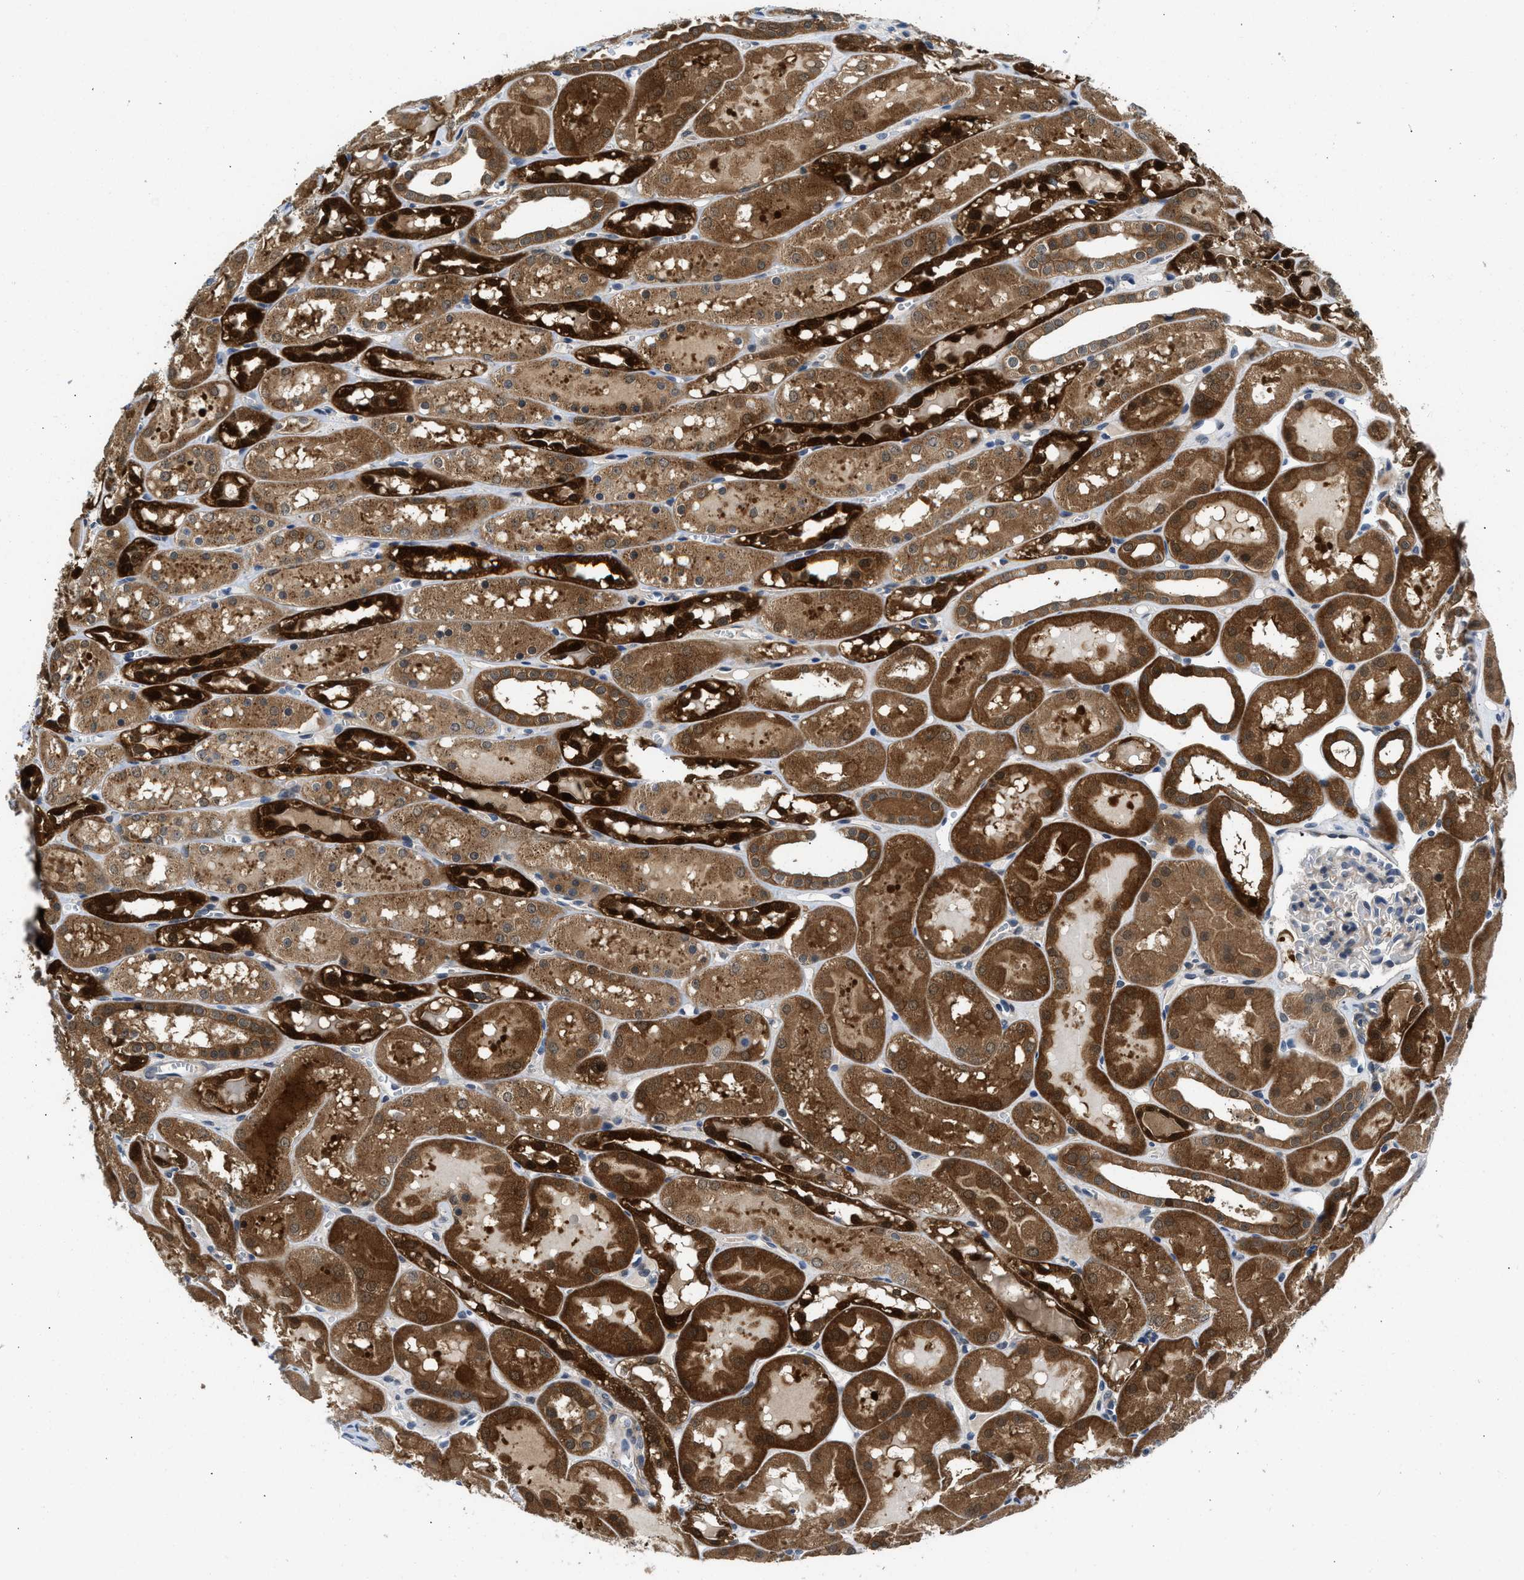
{"staining": {"intensity": "weak", "quantity": "<25%", "location": "cytoplasmic/membranous"}, "tissue": "kidney", "cell_type": "Cells in glomeruli", "image_type": "normal", "snomed": [{"axis": "morphology", "description": "Normal tissue, NOS"}, {"axis": "topography", "description": "Kidney"}, {"axis": "topography", "description": "Urinary bladder"}], "caption": "A micrograph of human kidney is negative for staining in cells in glomeruli. (DAB (3,3'-diaminobenzidine) IHC visualized using brightfield microscopy, high magnification).", "gene": "CBR1", "patient": {"sex": "male", "age": 16}}